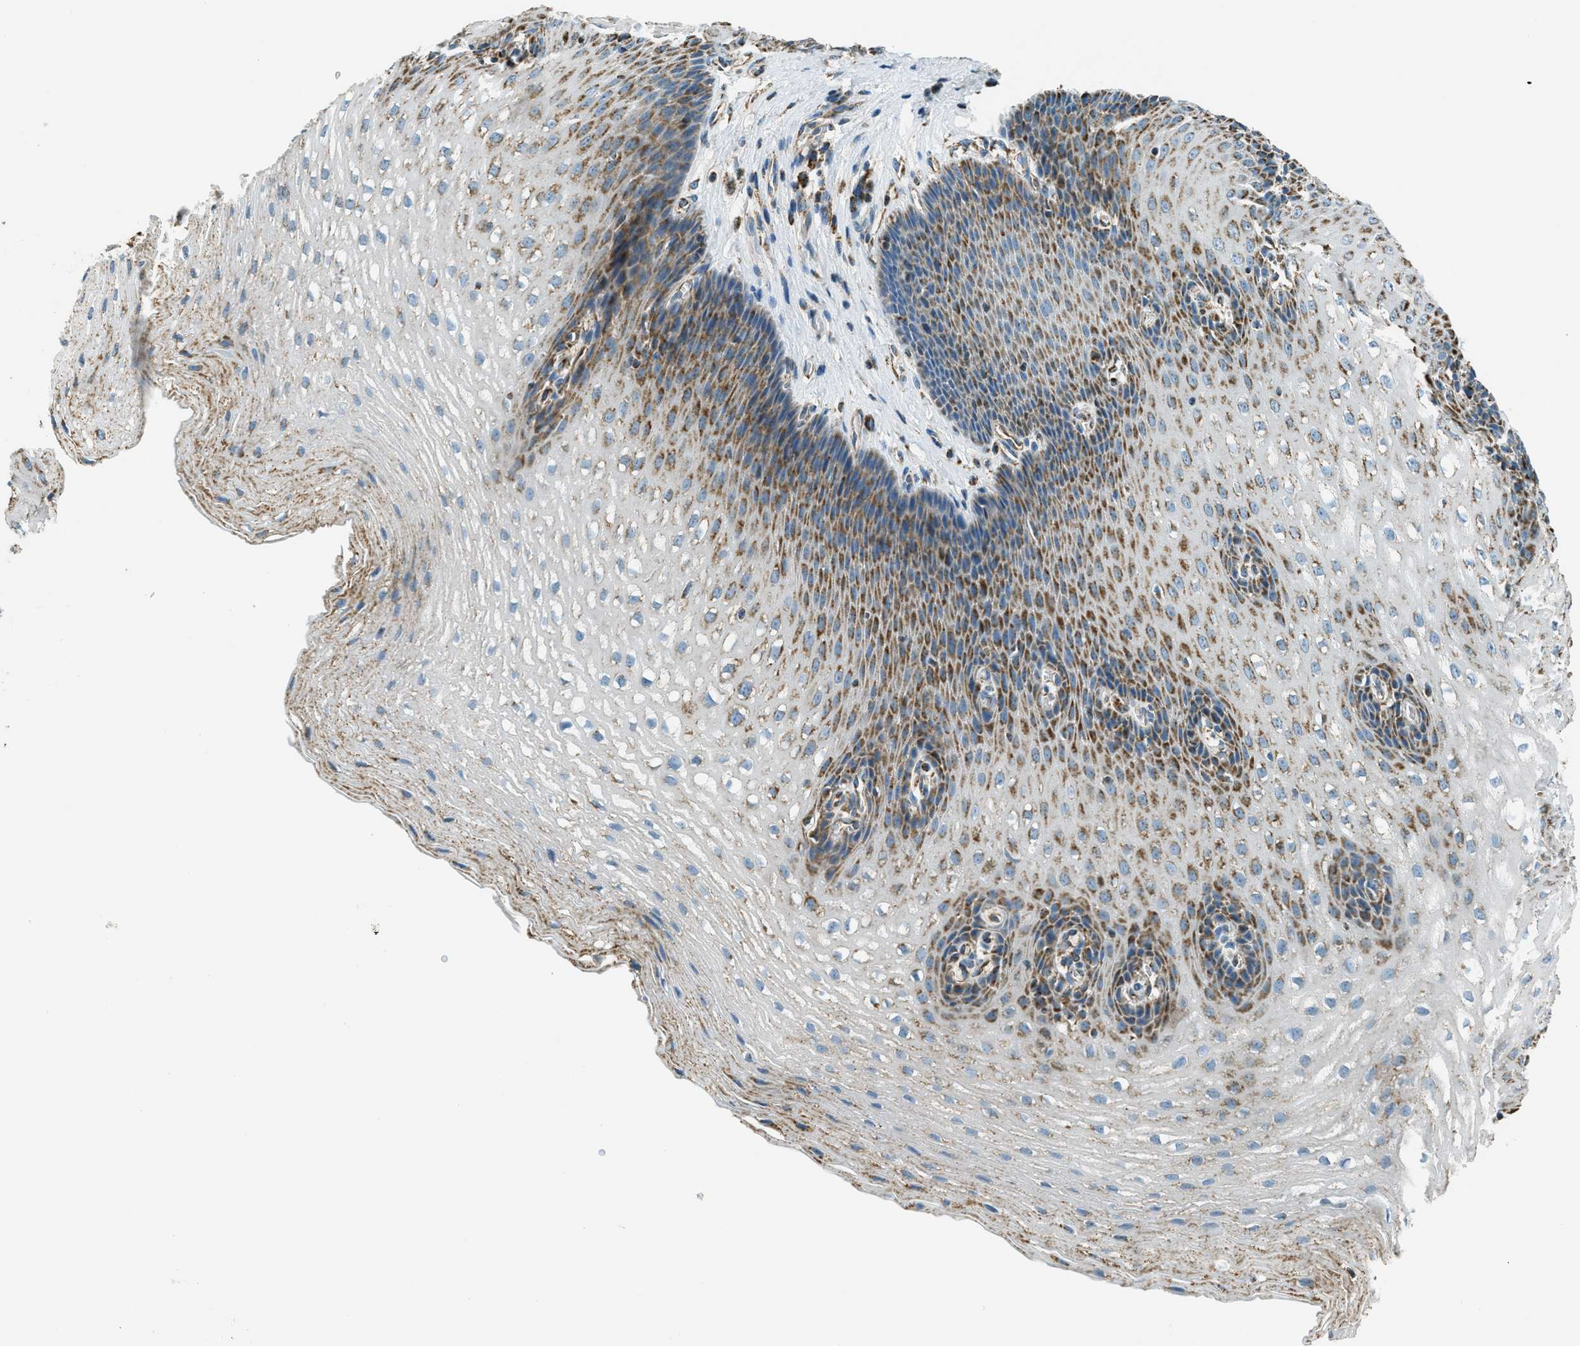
{"staining": {"intensity": "moderate", "quantity": "25%-75%", "location": "cytoplasmic/membranous"}, "tissue": "esophagus", "cell_type": "Squamous epithelial cells", "image_type": "normal", "snomed": [{"axis": "morphology", "description": "Normal tissue, NOS"}, {"axis": "topography", "description": "Esophagus"}], "caption": "Protein positivity by immunohistochemistry demonstrates moderate cytoplasmic/membranous staining in approximately 25%-75% of squamous epithelial cells in normal esophagus.", "gene": "CHST15", "patient": {"sex": "male", "age": 48}}